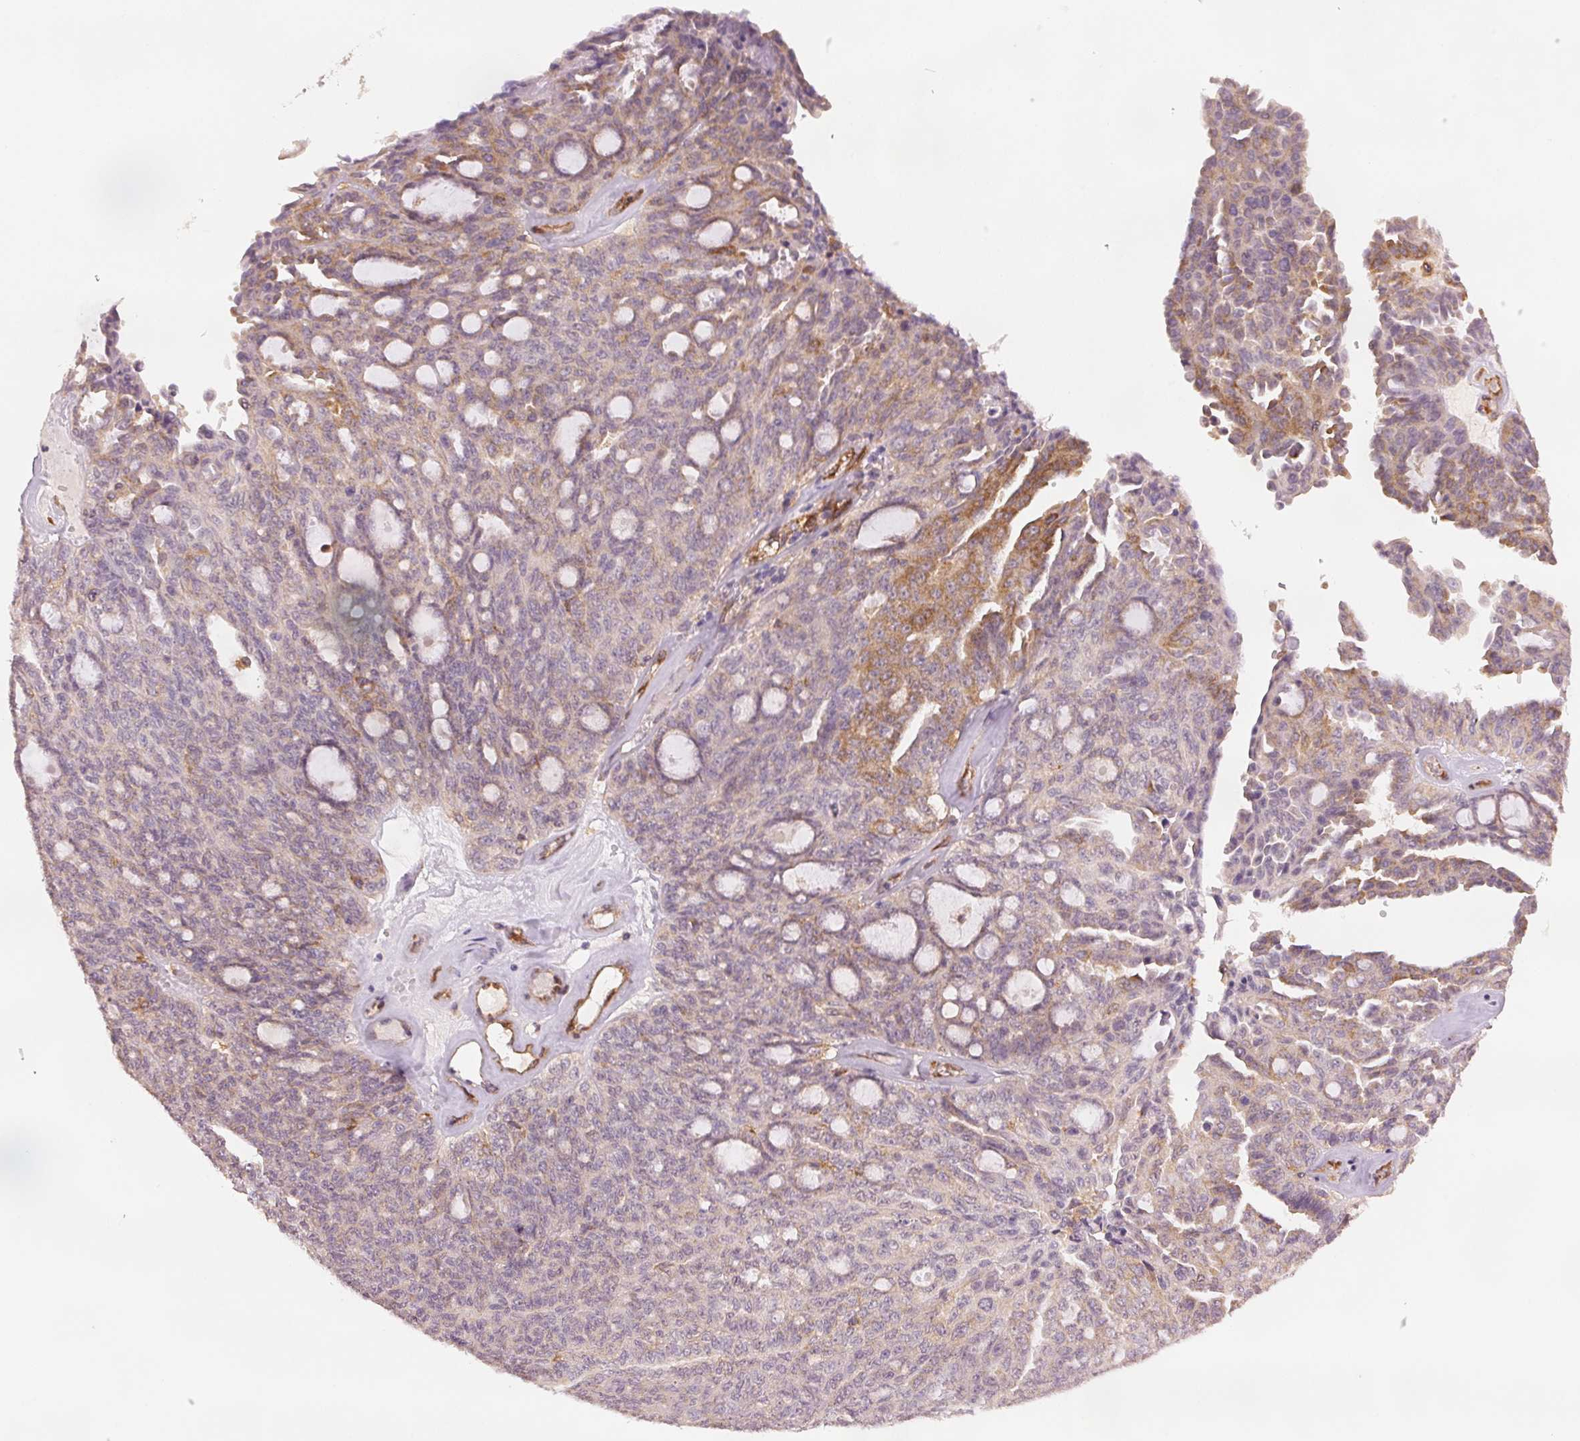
{"staining": {"intensity": "moderate", "quantity": "<25%", "location": "cytoplasmic/membranous"}, "tissue": "ovarian cancer", "cell_type": "Tumor cells", "image_type": "cancer", "snomed": [{"axis": "morphology", "description": "Cystadenocarcinoma, serous, NOS"}, {"axis": "topography", "description": "Ovary"}], "caption": "Immunohistochemistry (DAB) staining of human ovarian serous cystadenocarcinoma shows moderate cytoplasmic/membranous protein expression in approximately <25% of tumor cells.", "gene": "DIAPH2", "patient": {"sex": "female", "age": 71}}